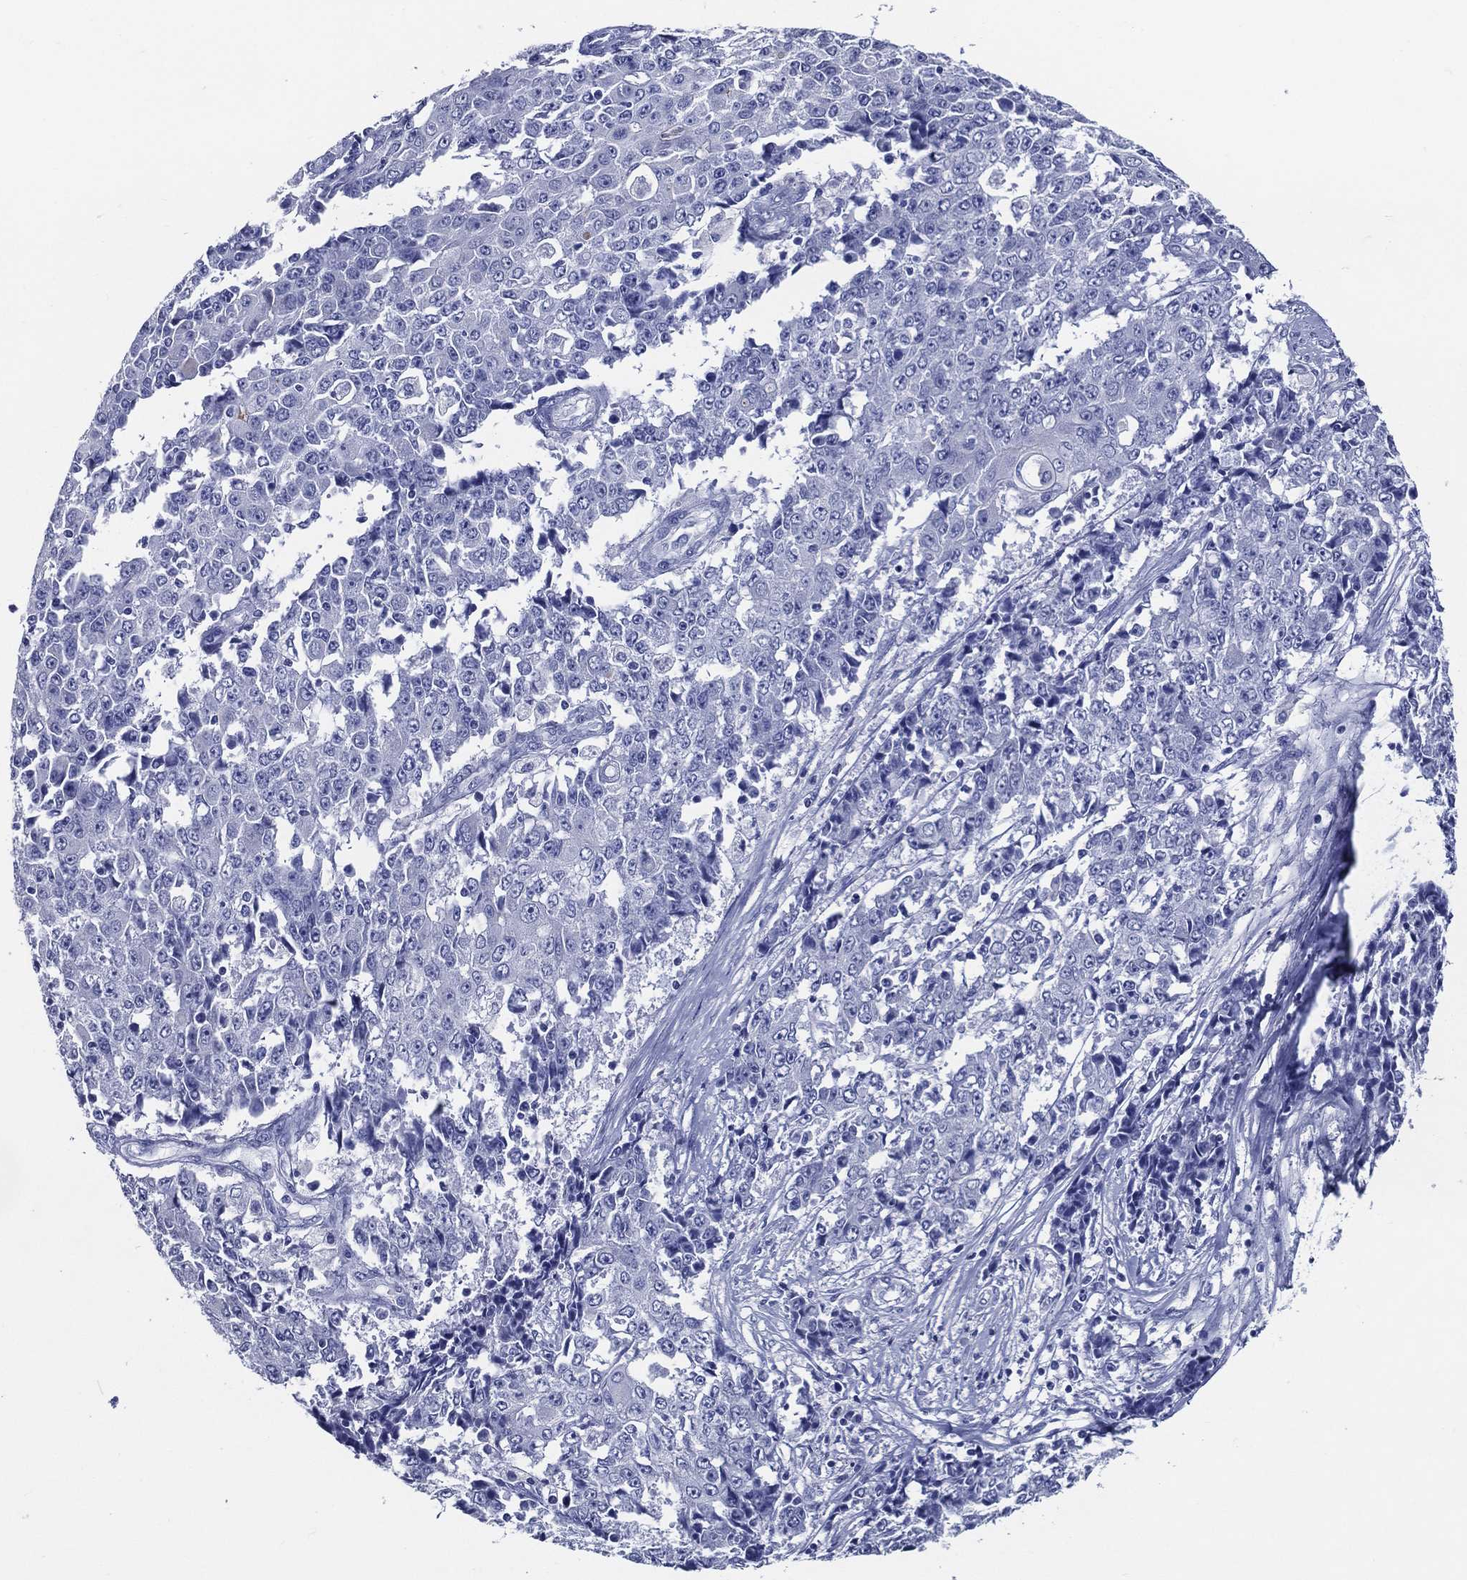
{"staining": {"intensity": "negative", "quantity": "none", "location": "none"}, "tissue": "ovarian cancer", "cell_type": "Tumor cells", "image_type": "cancer", "snomed": [{"axis": "morphology", "description": "Carcinoma, endometroid"}, {"axis": "topography", "description": "Ovary"}], "caption": "This is a histopathology image of immunohistochemistry (IHC) staining of ovarian endometroid carcinoma, which shows no staining in tumor cells. (Stains: DAB (3,3'-diaminobenzidine) IHC with hematoxylin counter stain, Microscopy: brightfield microscopy at high magnification).", "gene": "ACE2", "patient": {"sex": "female", "age": 42}}